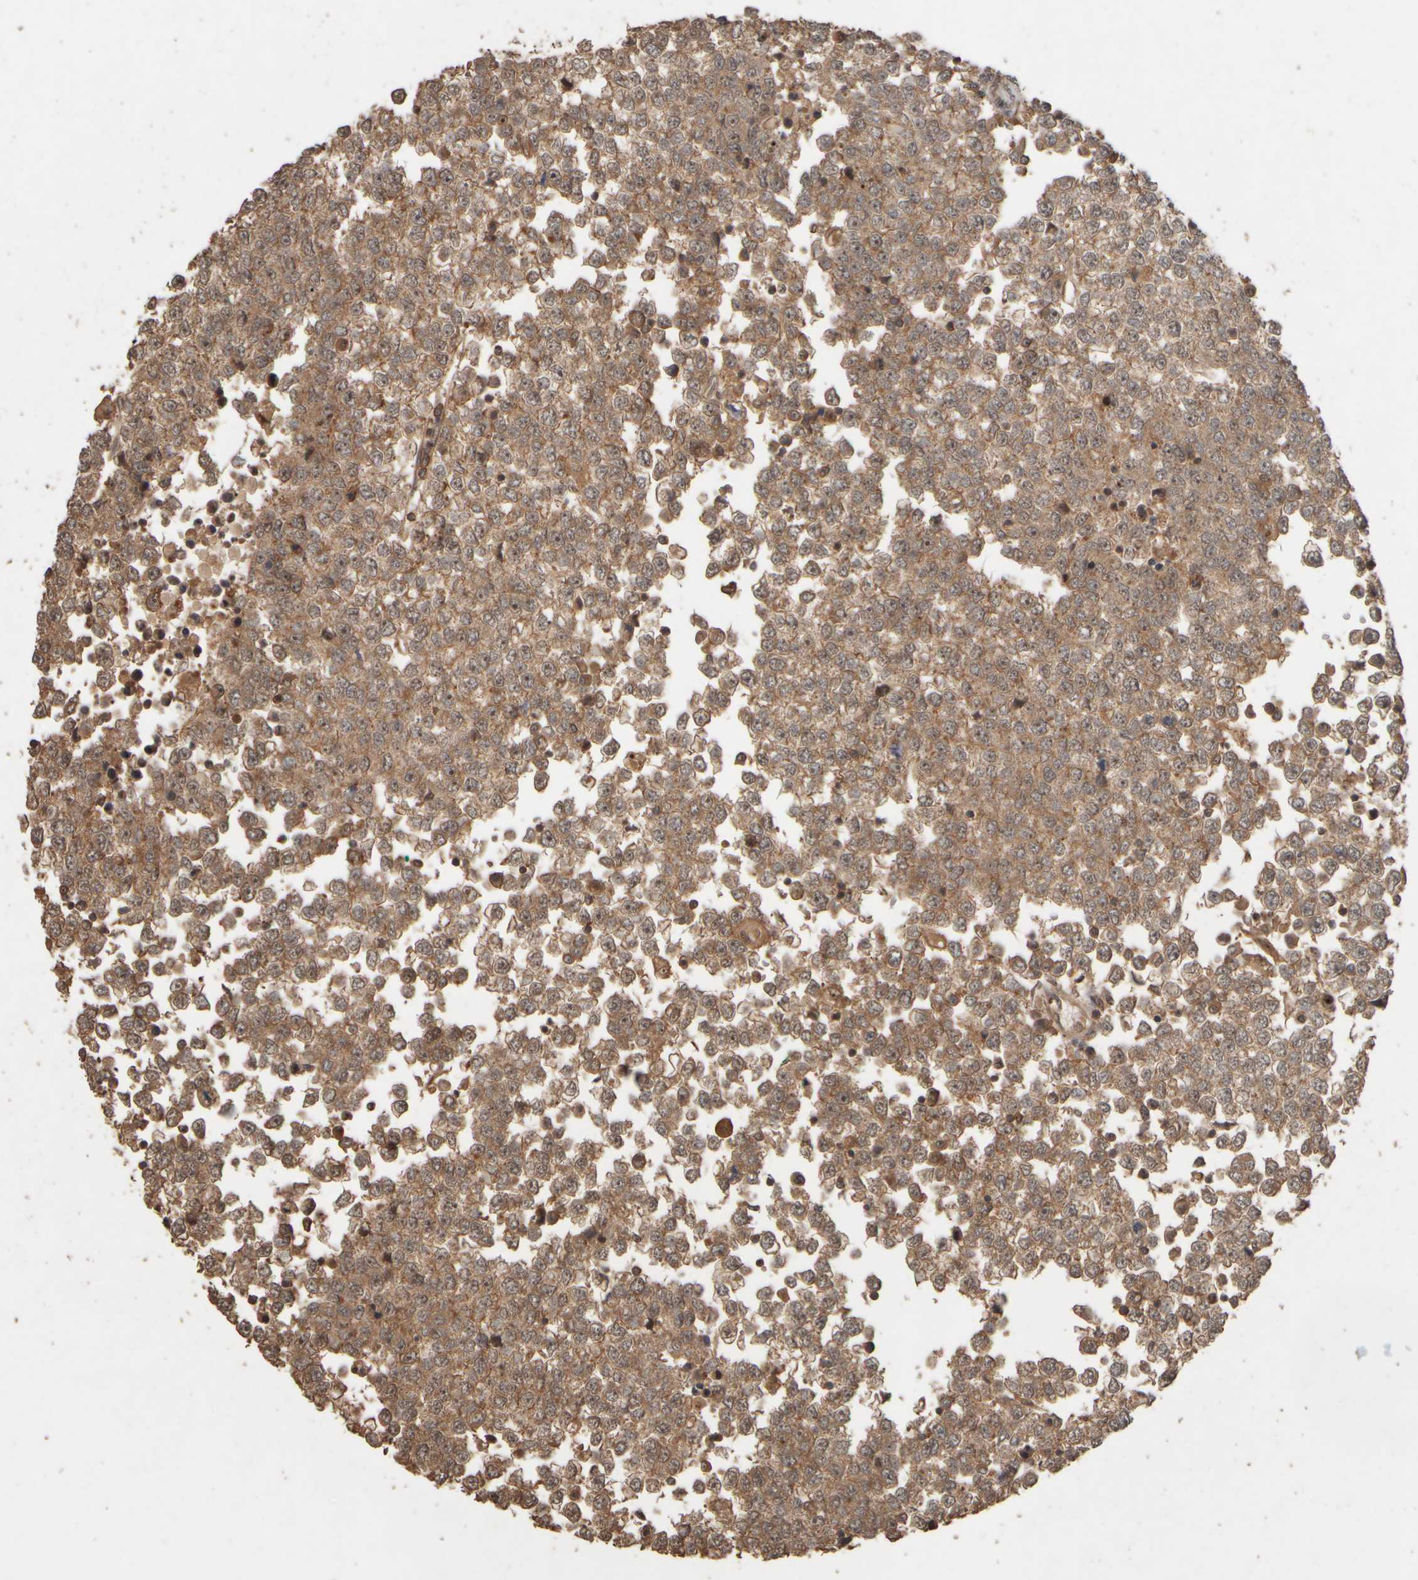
{"staining": {"intensity": "moderate", "quantity": ">75%", "location": "cytoplasmic/membranous,nuclear"}, "tissue": "testis cancer", "cell_type": "Tumor cells", "image_type": "cancer", "snomed": [{"axis": "morphology", "description": "Seminoma, NOS"}, {"axis": "topography", "description": "Testis"}], "caption": "Brown immunohistochemical staining in testis cancer shows moderate cytoplasmic/membranous and nuclear positivity in approximately >75% of tumor cells. The staining is performed using DAB (3,3'-diaminobenzidine) brown chromogen to label protein expression. The nuclei are counter-stained blue using hematoxylin.", "gene": "SPHK1", "patient": {"sex": "male", "age": 65}}